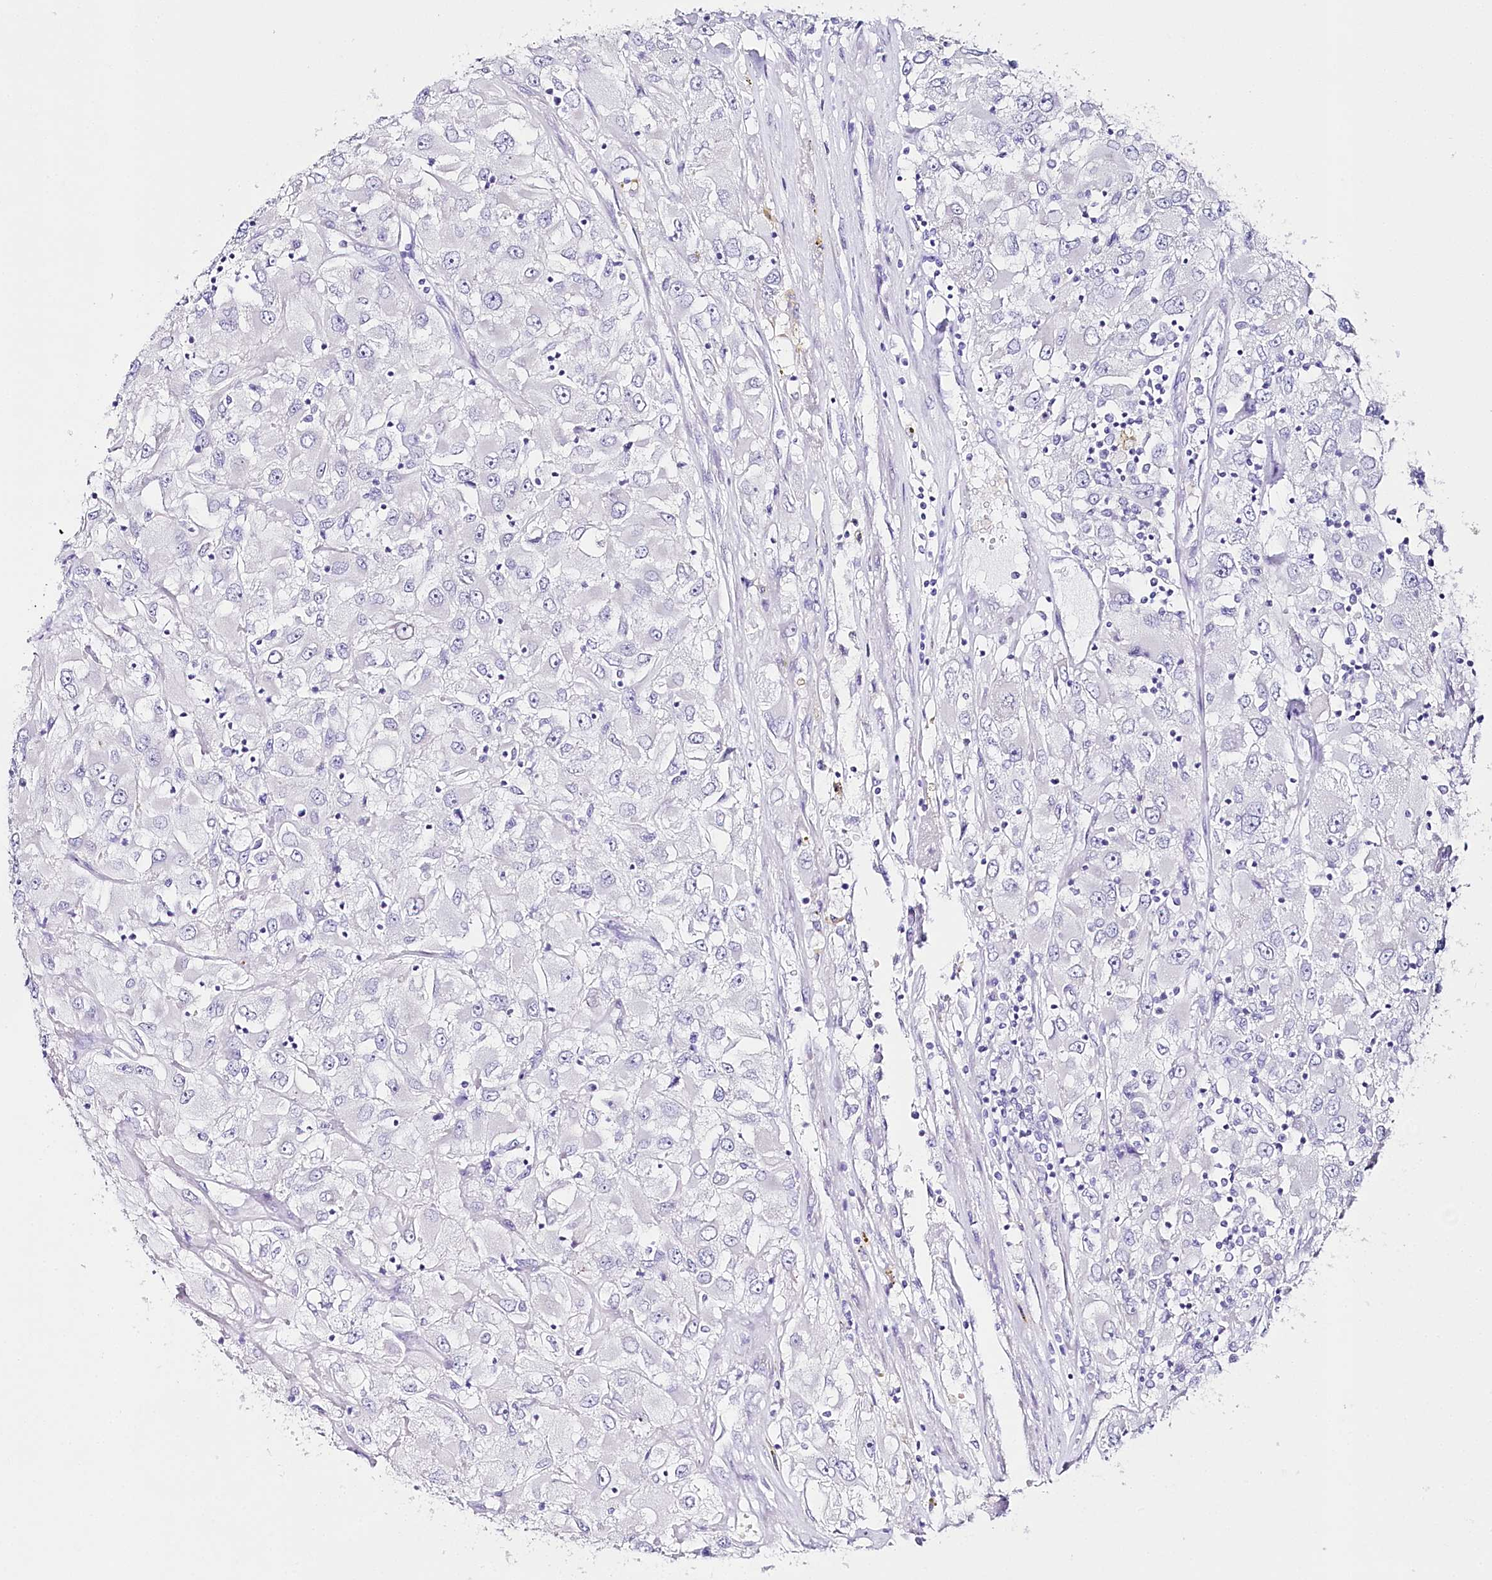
{"staining": {"intensity": "negative", "quantity": "none", "location": "none"}, "tissue": "renal cancer", "cell_type": "Tumor cells", "image_type": "cancer", "snomed": [{"axis": "morphology", "description": "Adenocarcinoma, NOS"}, {"axis": "topography", "description": "Kidney"}], "caption": "Micrograph shows no protein expression in tumor cells of renal cancer tissue.", "gene": "CSN3", "patient": {"sex": "female", "age": 52}}